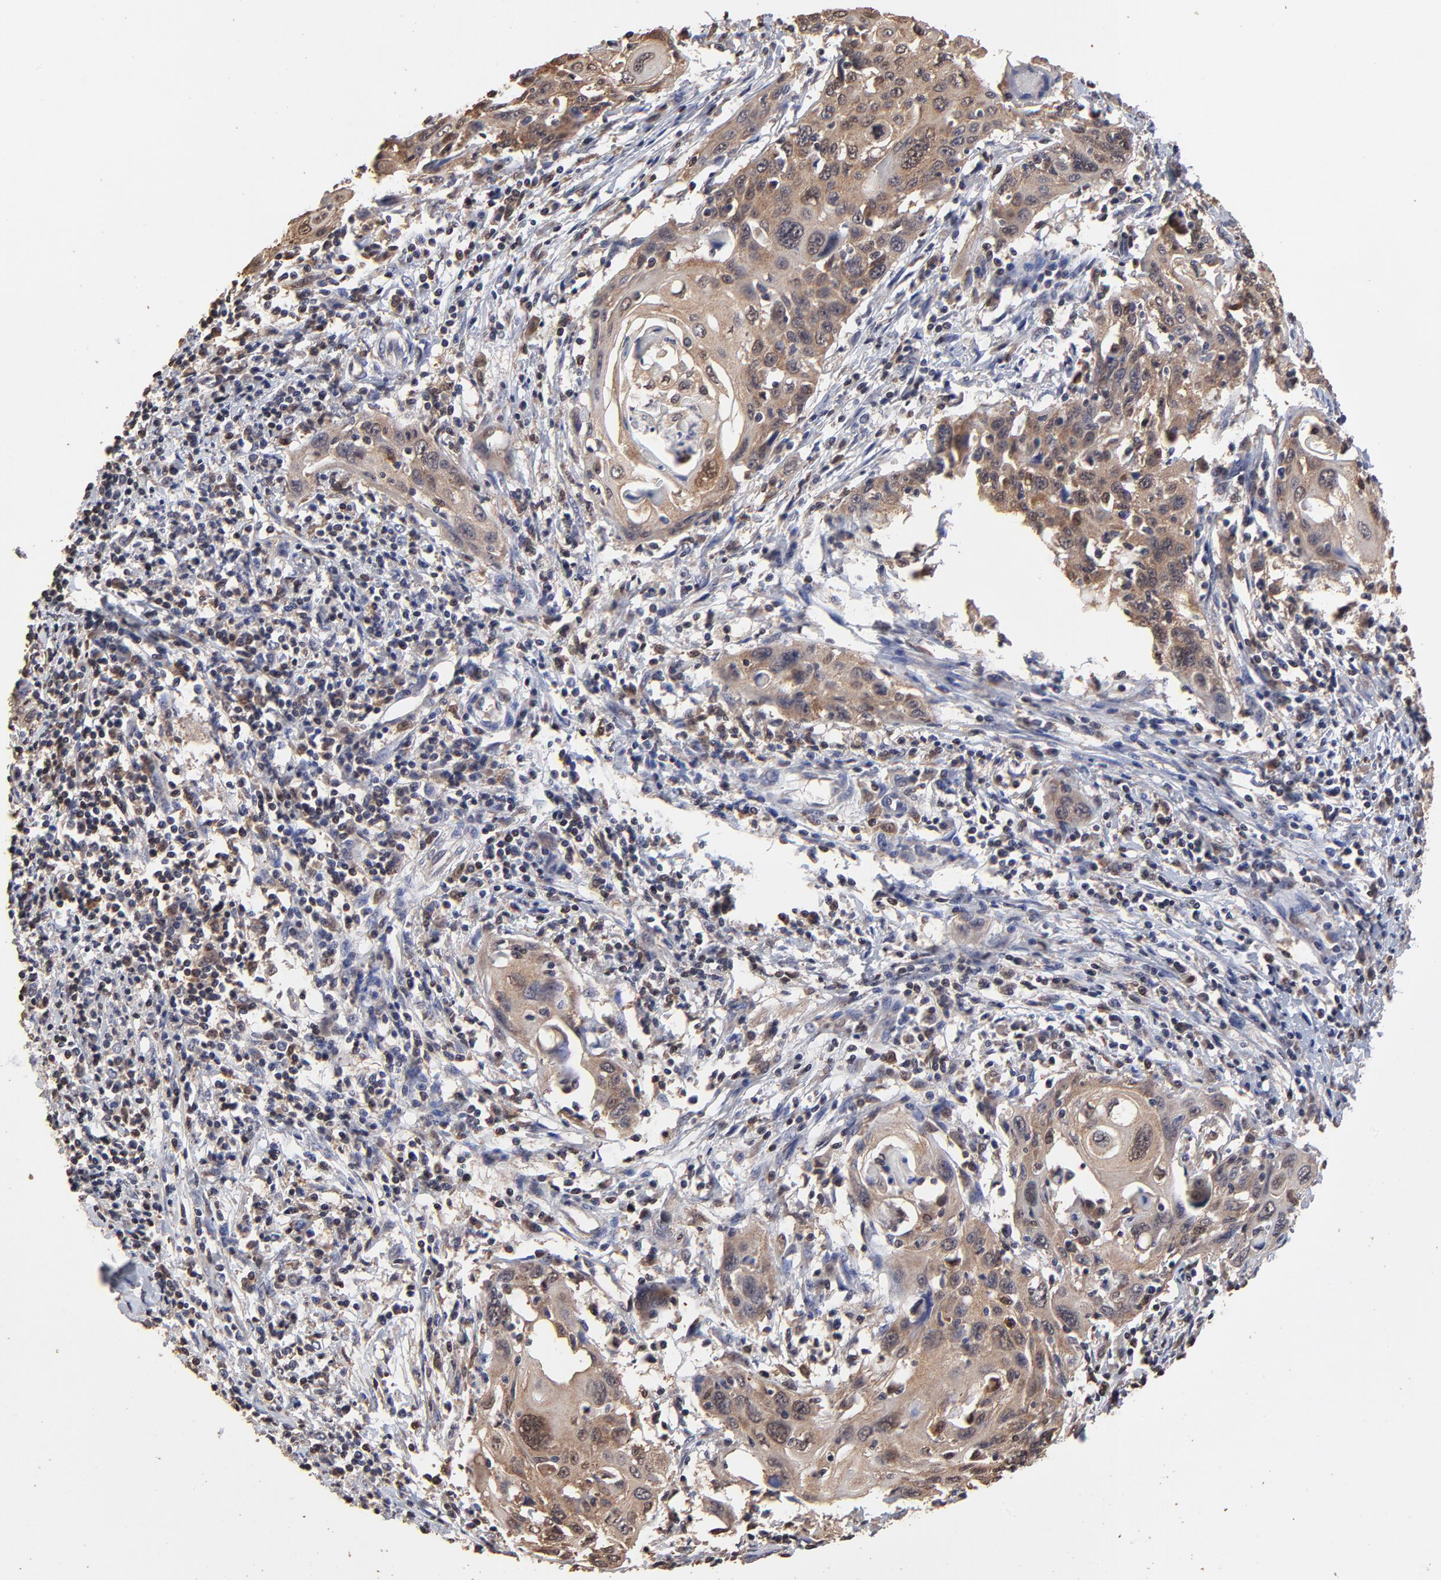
{"staining": {"intensity": "moderate", "quantity": ">75%", "location": "cytoplasmic/membranous"}, "tissue": "cervical cancer", "cell_type": "Tumor cells", "image_type": "cancer", "snomed": [{"axis": "morphology", "description": "Squamous cell carcinoma, NOS"}, {"axis": "topography", "description": "Cervix"}], "caption": "Tumor cells demonstrate moderate cytoplasmic/membranous staining in about >75% of cells in squamous cell carcinoma (cervical). The staining was performed using DAB to visualize the protein expression in brown, while the nuclei were stained in blue with hematoxylin (Magnification: 20x).", "gene": "CASP1", "patient": {"sex": "female", "age": 54}}